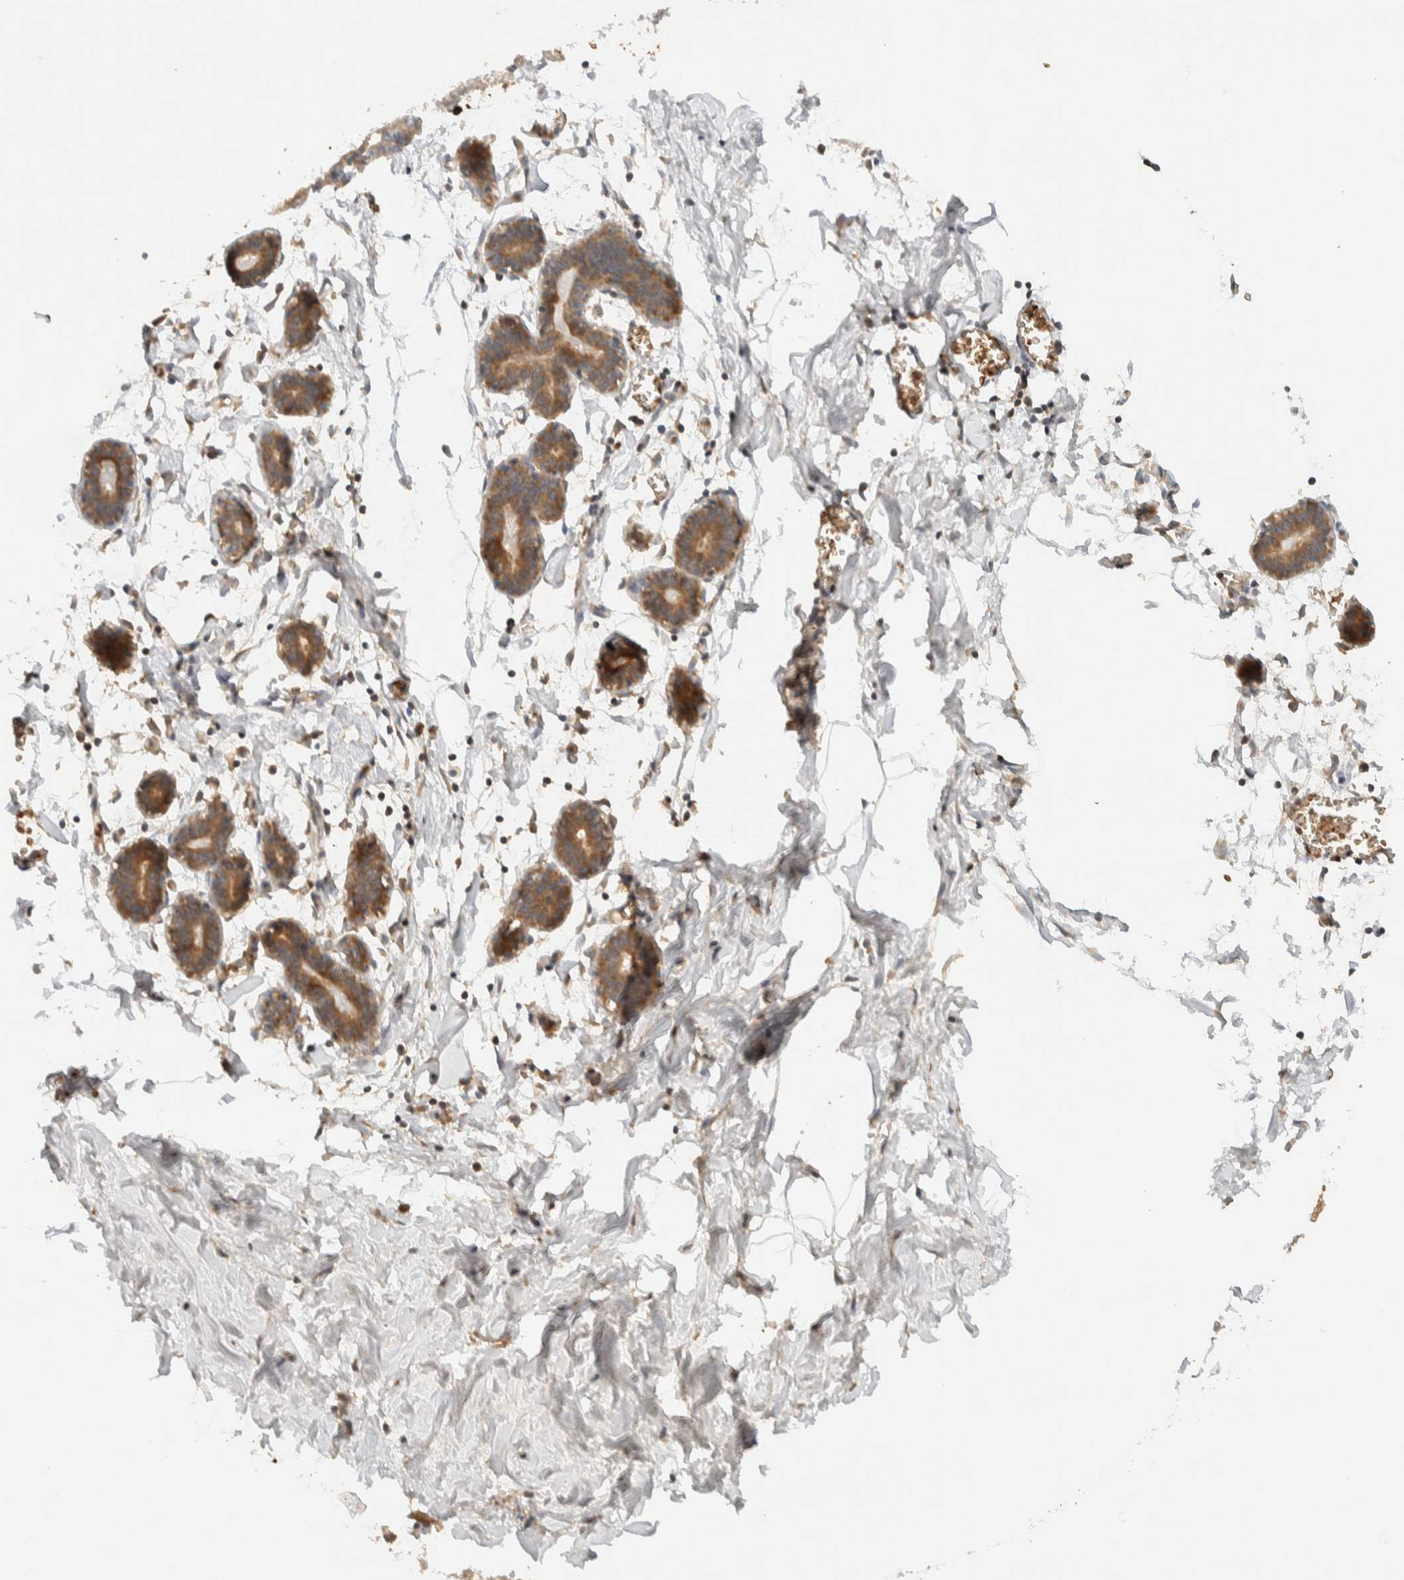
{"staining": {"intensity": "negative", "quantity": "none", "location": "none"}, "tissue": "breast", "cell_type": "Adipocytes", "image_type": "normal", "snomed": [{"axis": "morphology", "description": "Normal tissue, NOS"}, {"axis": "topography", "description": "Breast"}], "caption": "This is an IHC image of normal human breast. There is no staining in adipocytes.", "gene": "TTI2", "patient": {"sex": "female", "age": 27}}